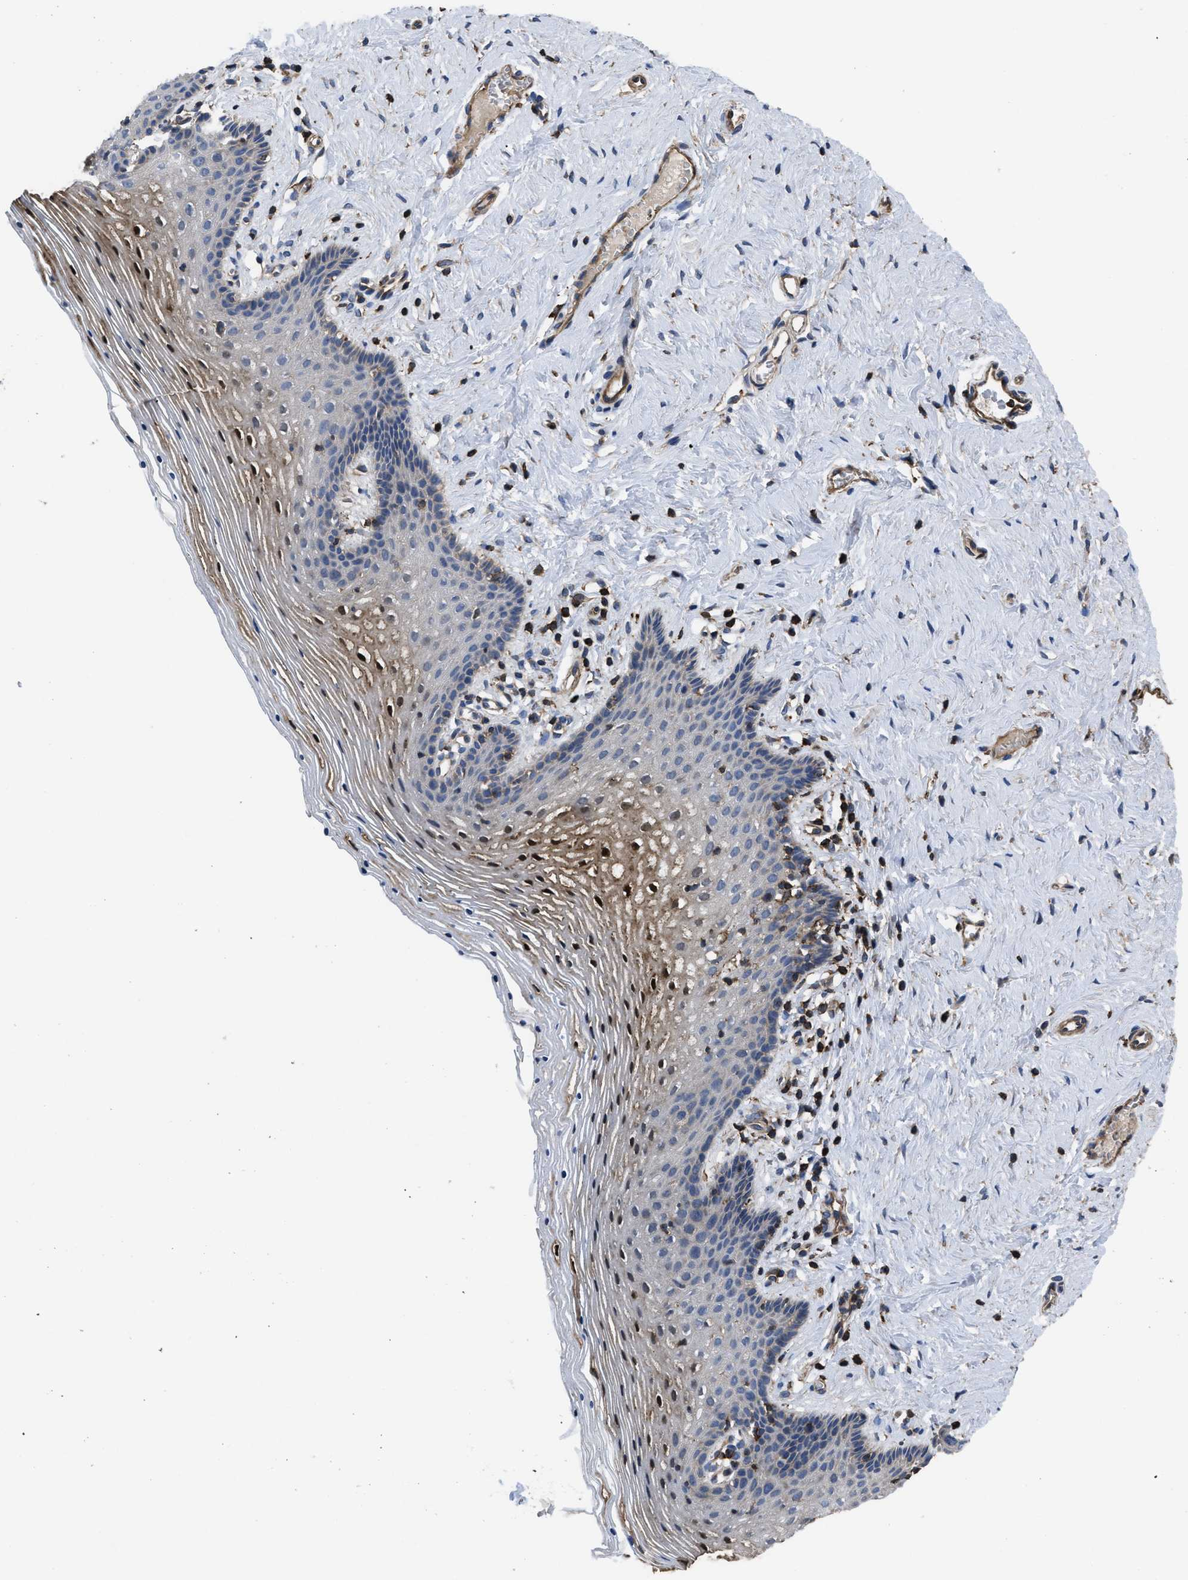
{"staining": {"intensity": "strong", "quantity": "<25%", "location": "cytoplasmic/membranous,nuclear"}, "tissue": "vagina", "cell_type": "Squamous epithelial cells", "image_type": "normal", "snomed": [{"axis": "morphology", "description": "Normal tissue, NOS"}, {"axis": "topography", "description": "Vagina"}], "caption": "High-power microscopy captured an IHC image of benign vagina, revealing strong cytoplasmic/membranous,nuclear expression in approximately <25% of squamous epithelial cells.", "gene": "SCUBE2", "patient": {"sex": "female", "age": 32}}